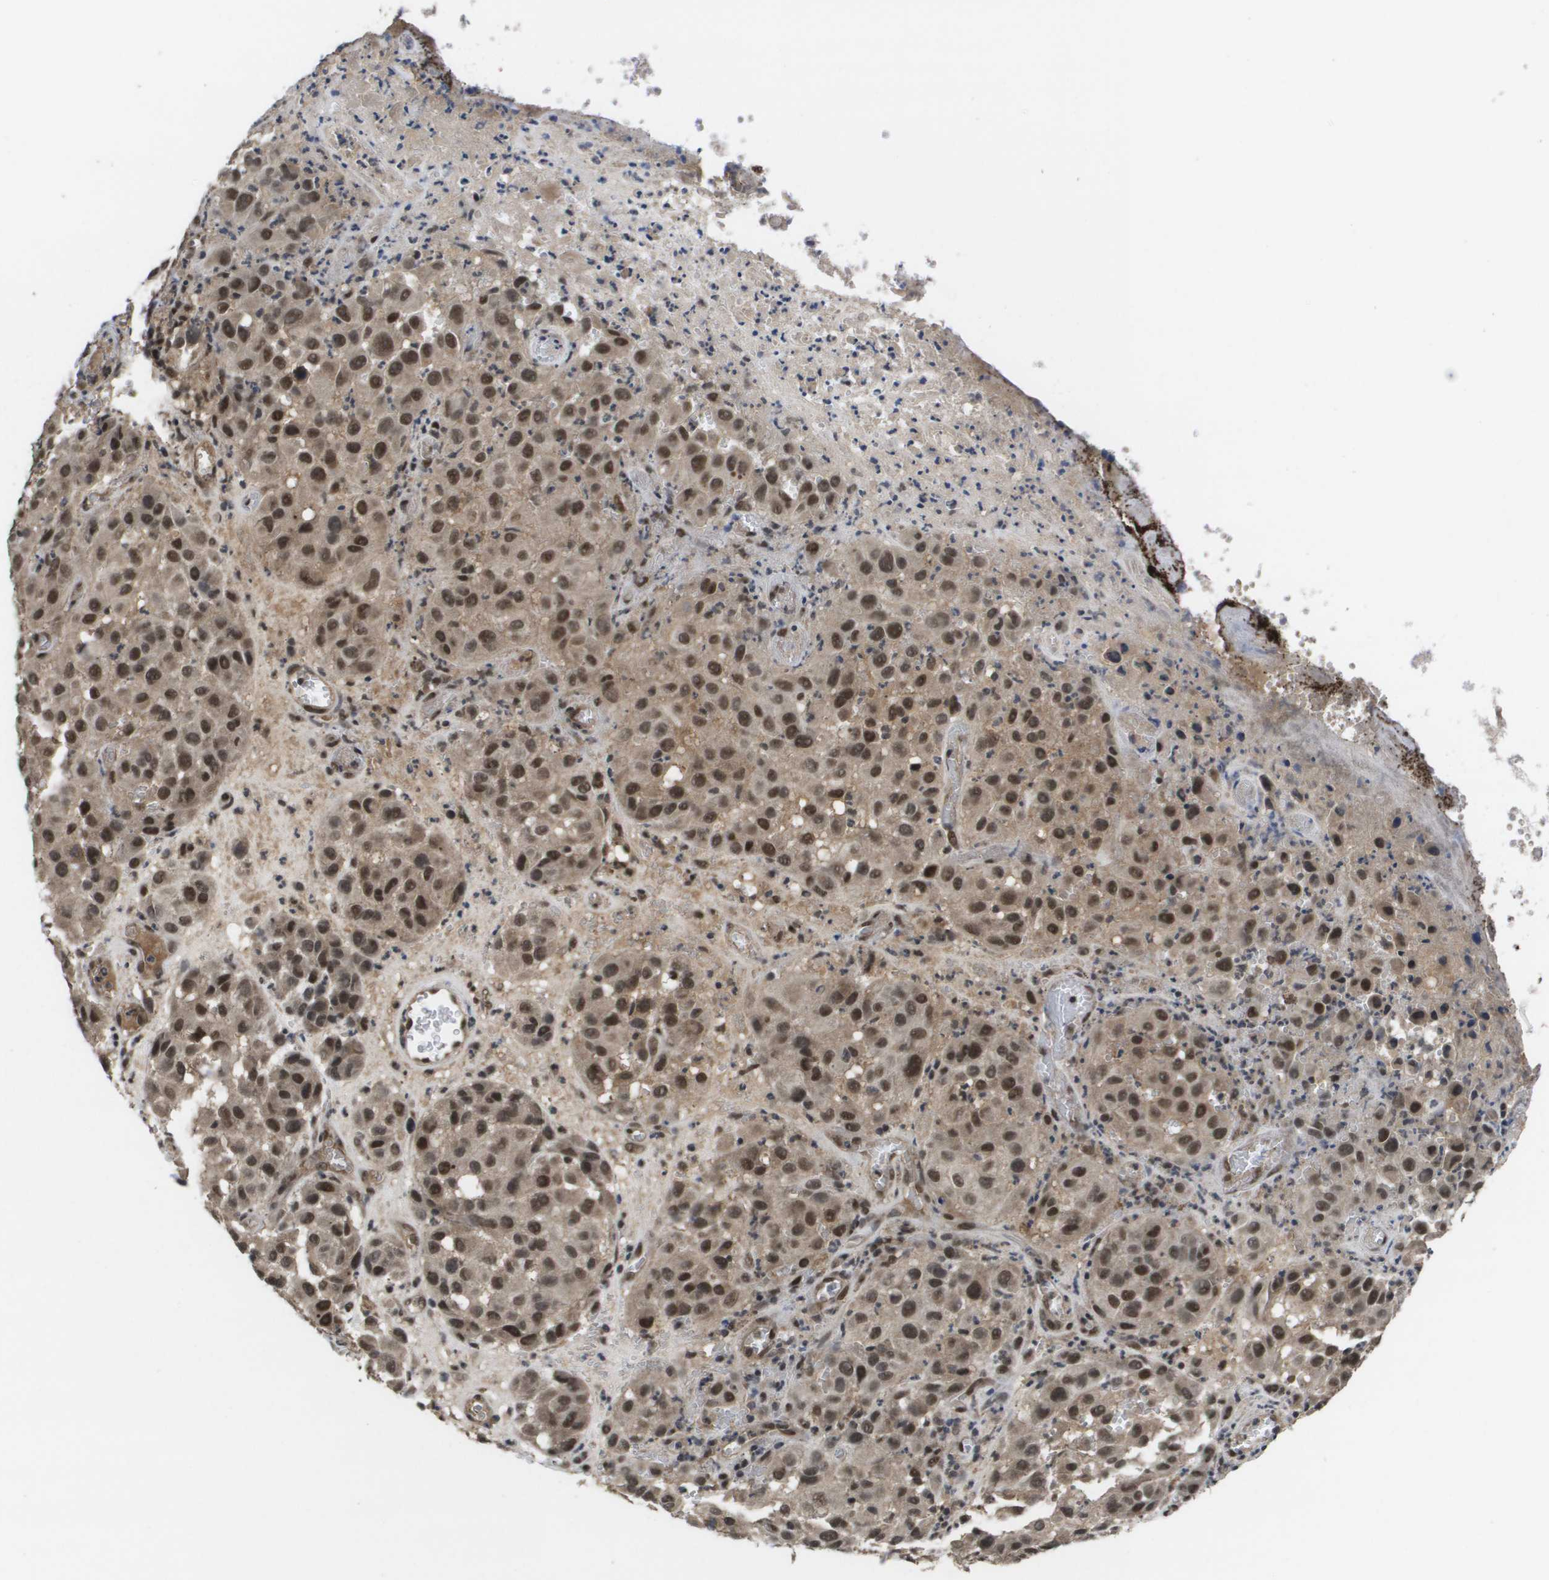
{"staining": {"intensity": "moderate", "quantity": ">75%", "location": "cytoplasmic/membranous,nuclear"}, "tissue": "melanoma", "cell_type": "Tumor cells", "image_type": "cancer", "snomed": [{"axis": "morphology", "description": "Malignant melanoma, NOS"}, {"axis": "topography", "description": "Skin"}], "caption": "Protein staining of malignant melanoma tissue reveals moderate cytoplasmic/membranous and nuclear staining in approximately >75% of tumor cells.", "gene": "AMBRA1", "patient": {"sex": "female", "age": 21}}